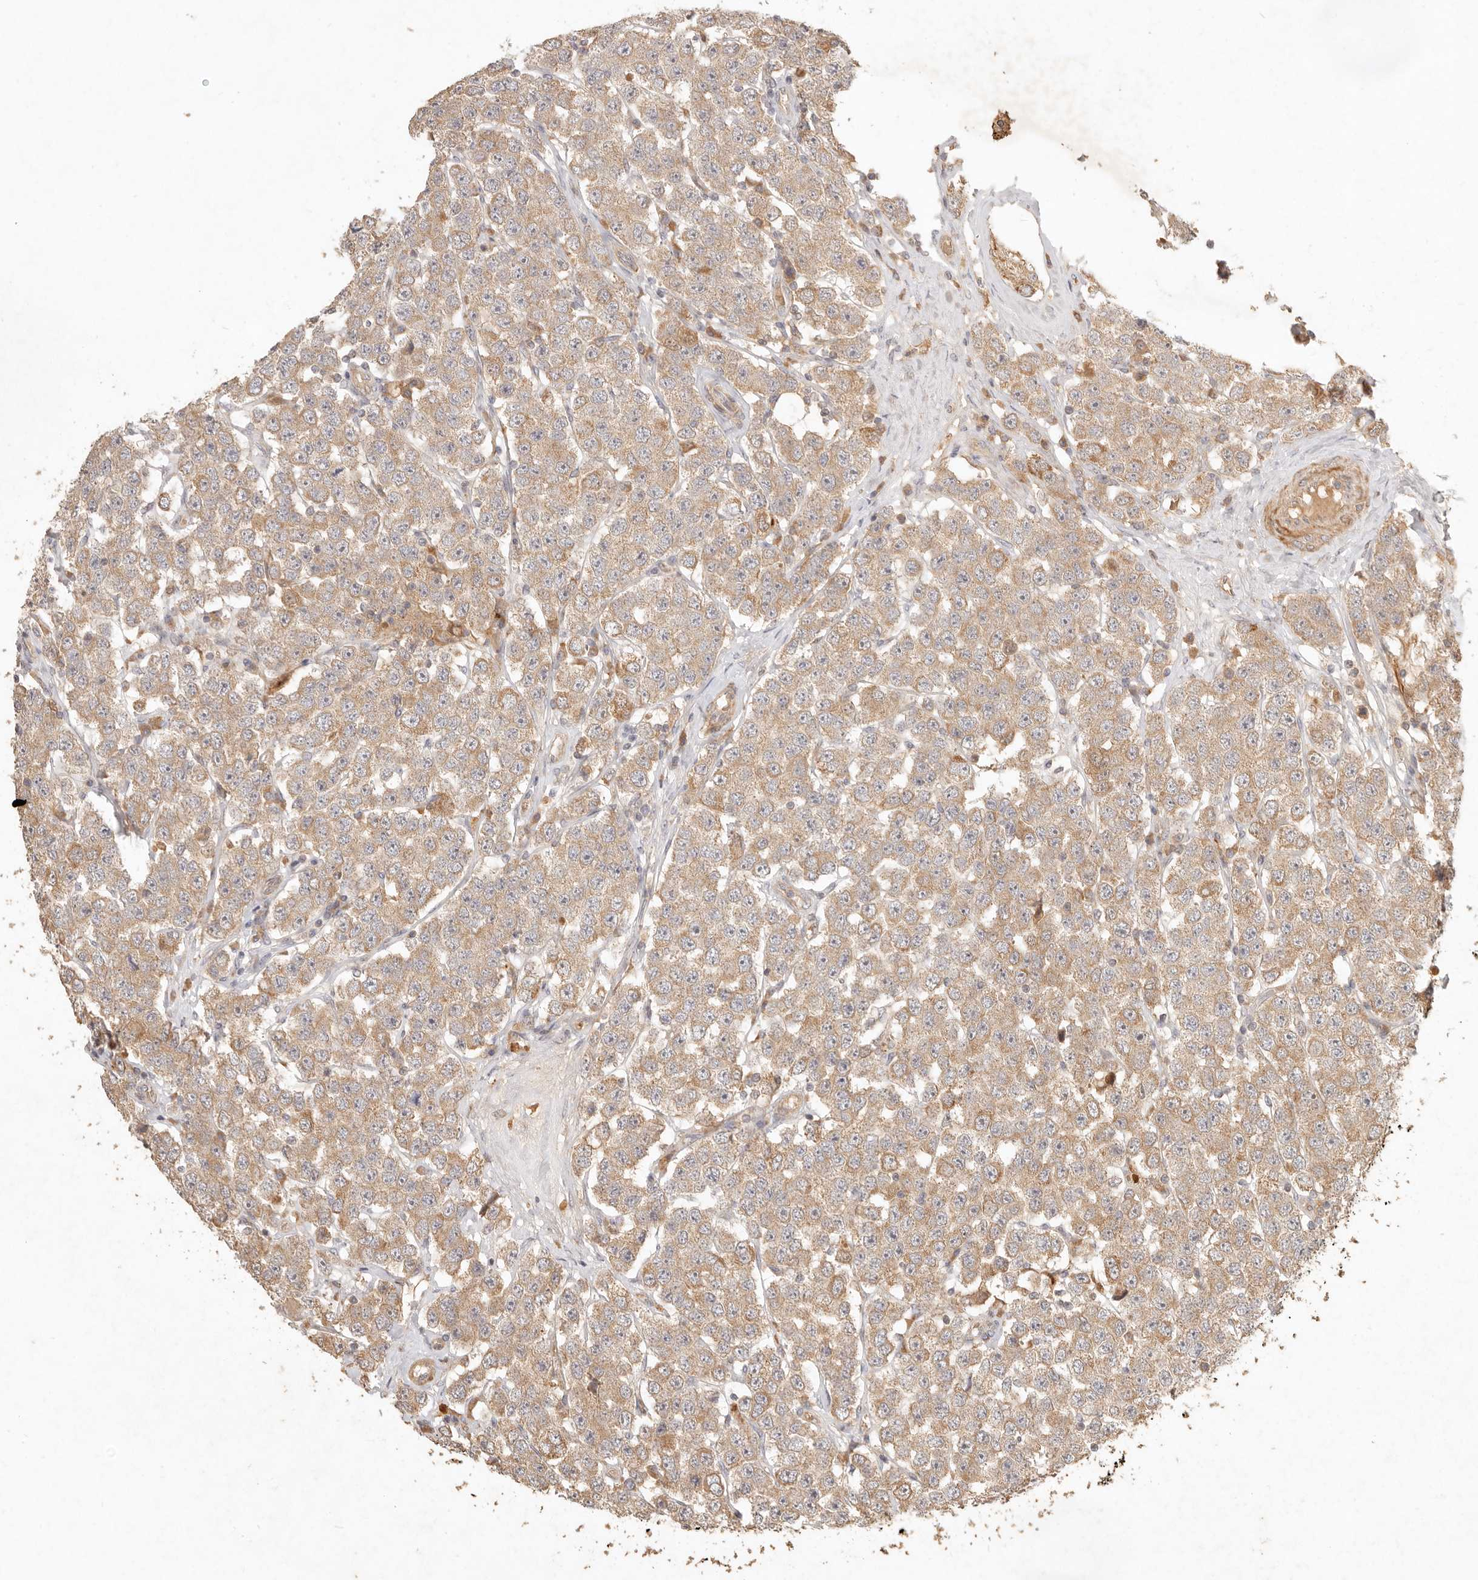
{"staining": {"intensity": "moderate", "quantity": ">75%", "location": "cytoplasmic/membranous"}, "tissue": "testis cancer", "cell_type": "Tumor cells", "image_type": "cancer", "snomed": [{"axis": "morphology", "description": "Seminoma, NOS"}, {"axis": "topography", "description": "Testis"}], "caption": "Approximately >75% of tumor cells in testis cancer display moderate cytoplasmic/membranous protein staining as visualized by brown immunohistochemical staining.", "gene": "CLEC4C", "patient": {"sex": "male", "age": 28}}